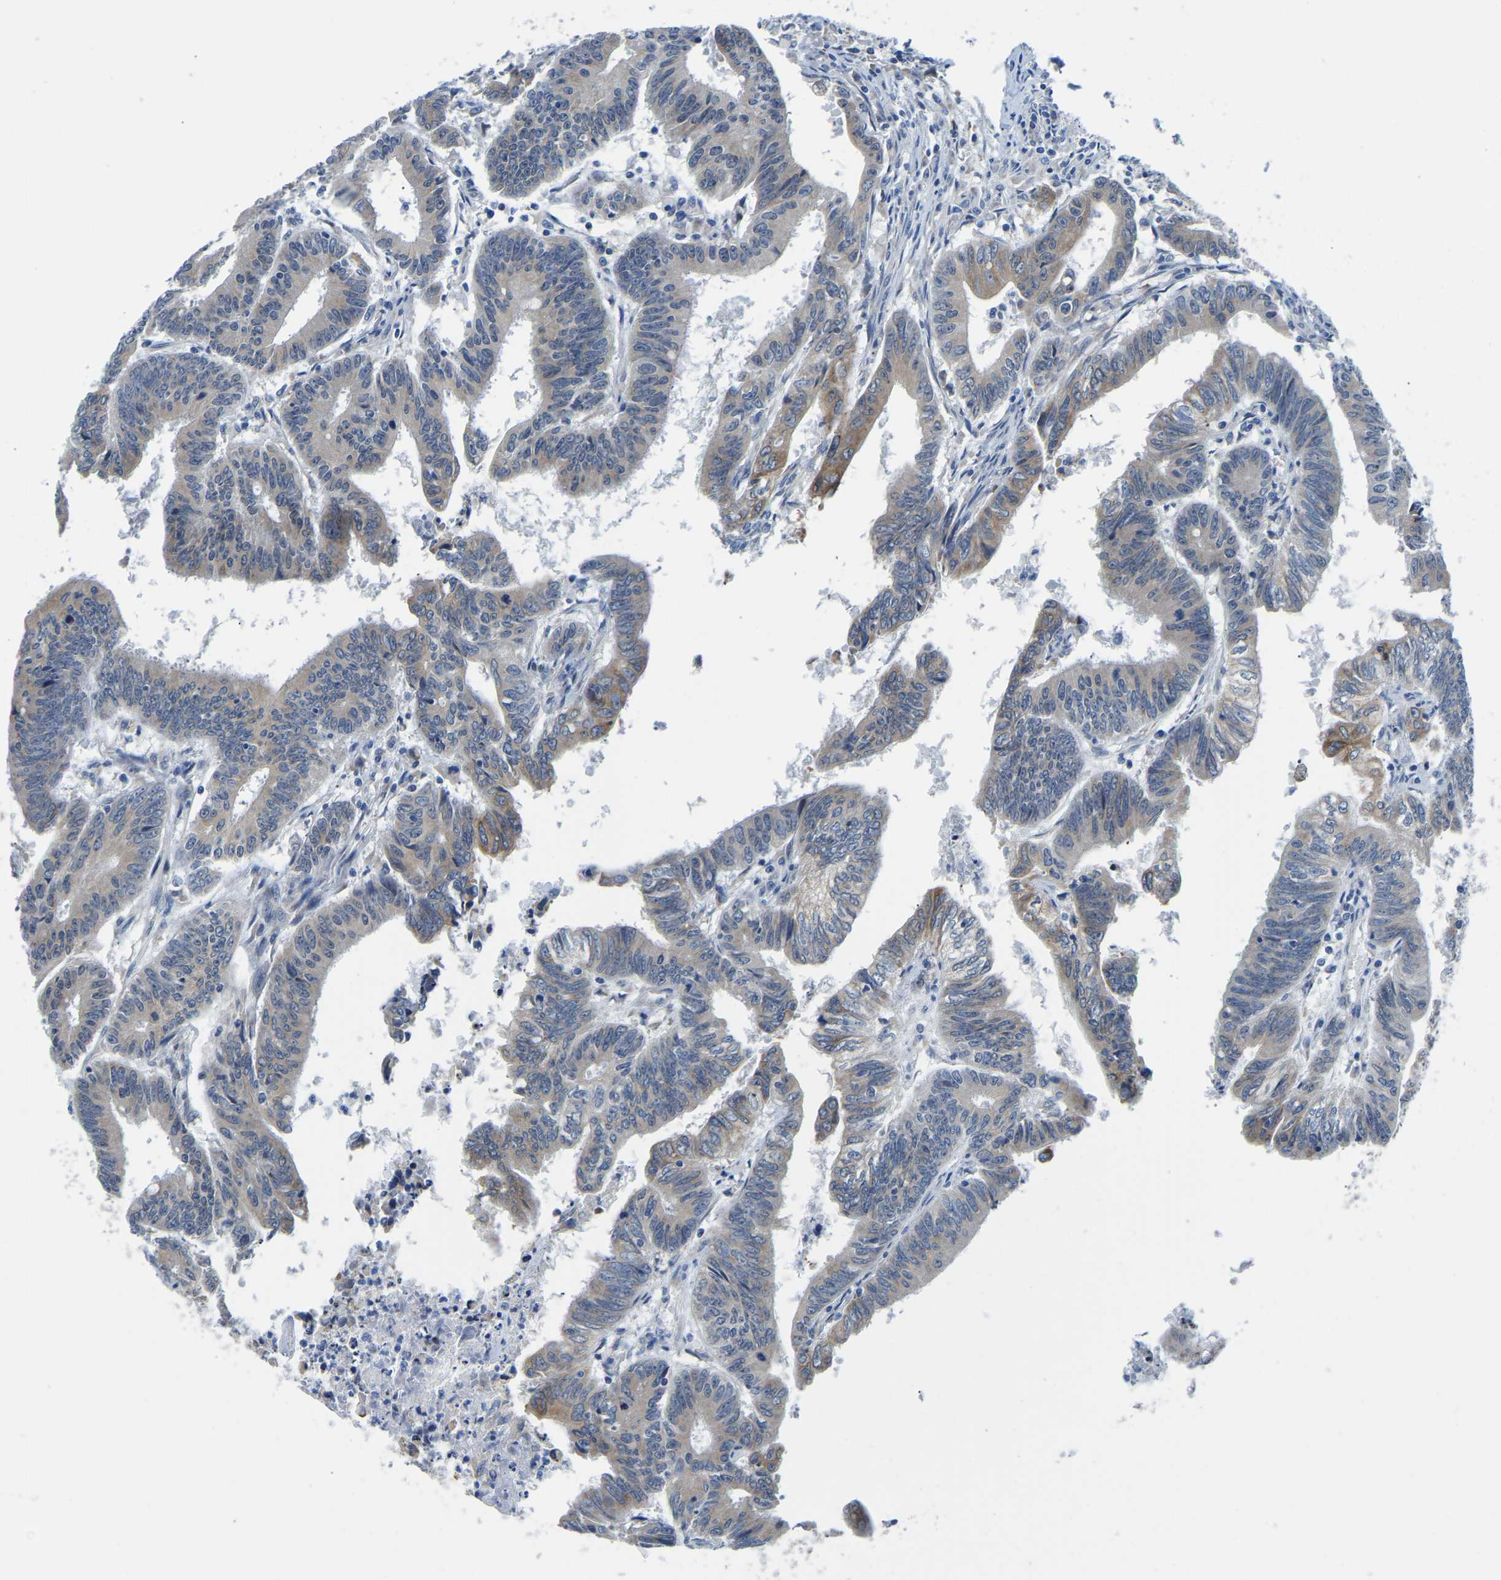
{"staining": {"intensity": "moderate", "quantity": "<25%", "location": "cytoplasmic/membranous"}, "tissue": "colorectal cancer", "cell_type": "Tumor cells", "image_type": "cancer", "snomed": [{"axis": "morphology", "description": "Adenocarcinoma, NOS"}, {"axis": "topography", "description": "Colon"}], "caption": "Protein expression analysis of human colorectal cancer (adenocarcinoma) reveals moderate cytoplasmic/membranous staining in approximately <25% of tumor cells. Nuclei are stained in blue.", "gene": "LIAS", "patient": {"sex": "male", "age": 45}}